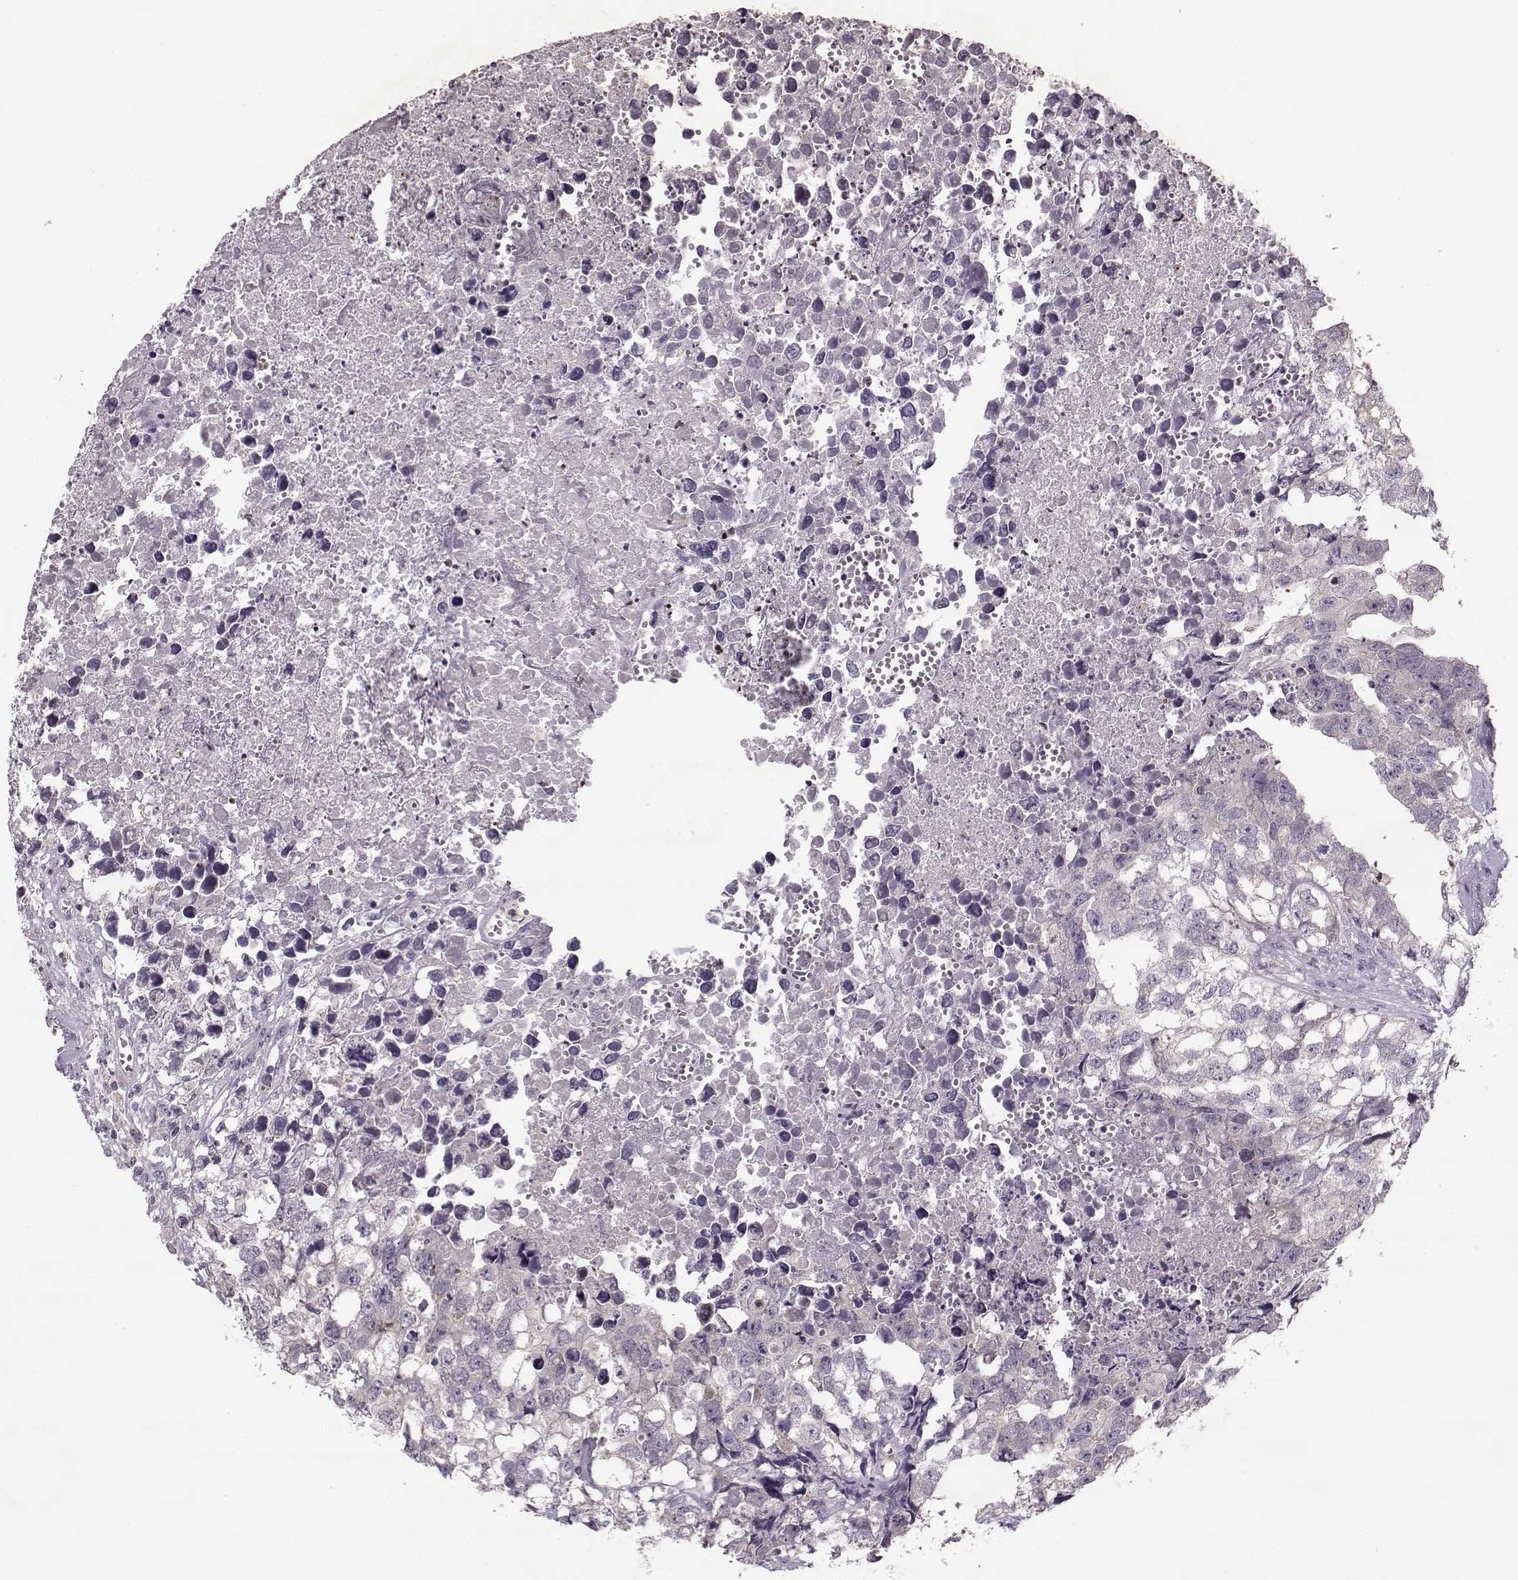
{"staining": {"intensity": "negative", "quantity": "none", "location": "none"}, "tissue": "testis cancer", "cell_type": "Tumor cells", "image_type": "cancer", "snomed": [{"axis": "morphology", "description": "Carcinoma, Embryonal, NOS"}, {"axis": "morphology", "description": "Teratoma, malignant, NOS"}, {"axis": "topography", "description": "Testis"}], "caption": "Immunohistochemistry (IHC) of testis cancer (malignant teratoma) shows no expression in tumor cells. Nuclei are stained in blue.", "gene": "ACOT11", "patient": {"sex": "male", "age": 44}}